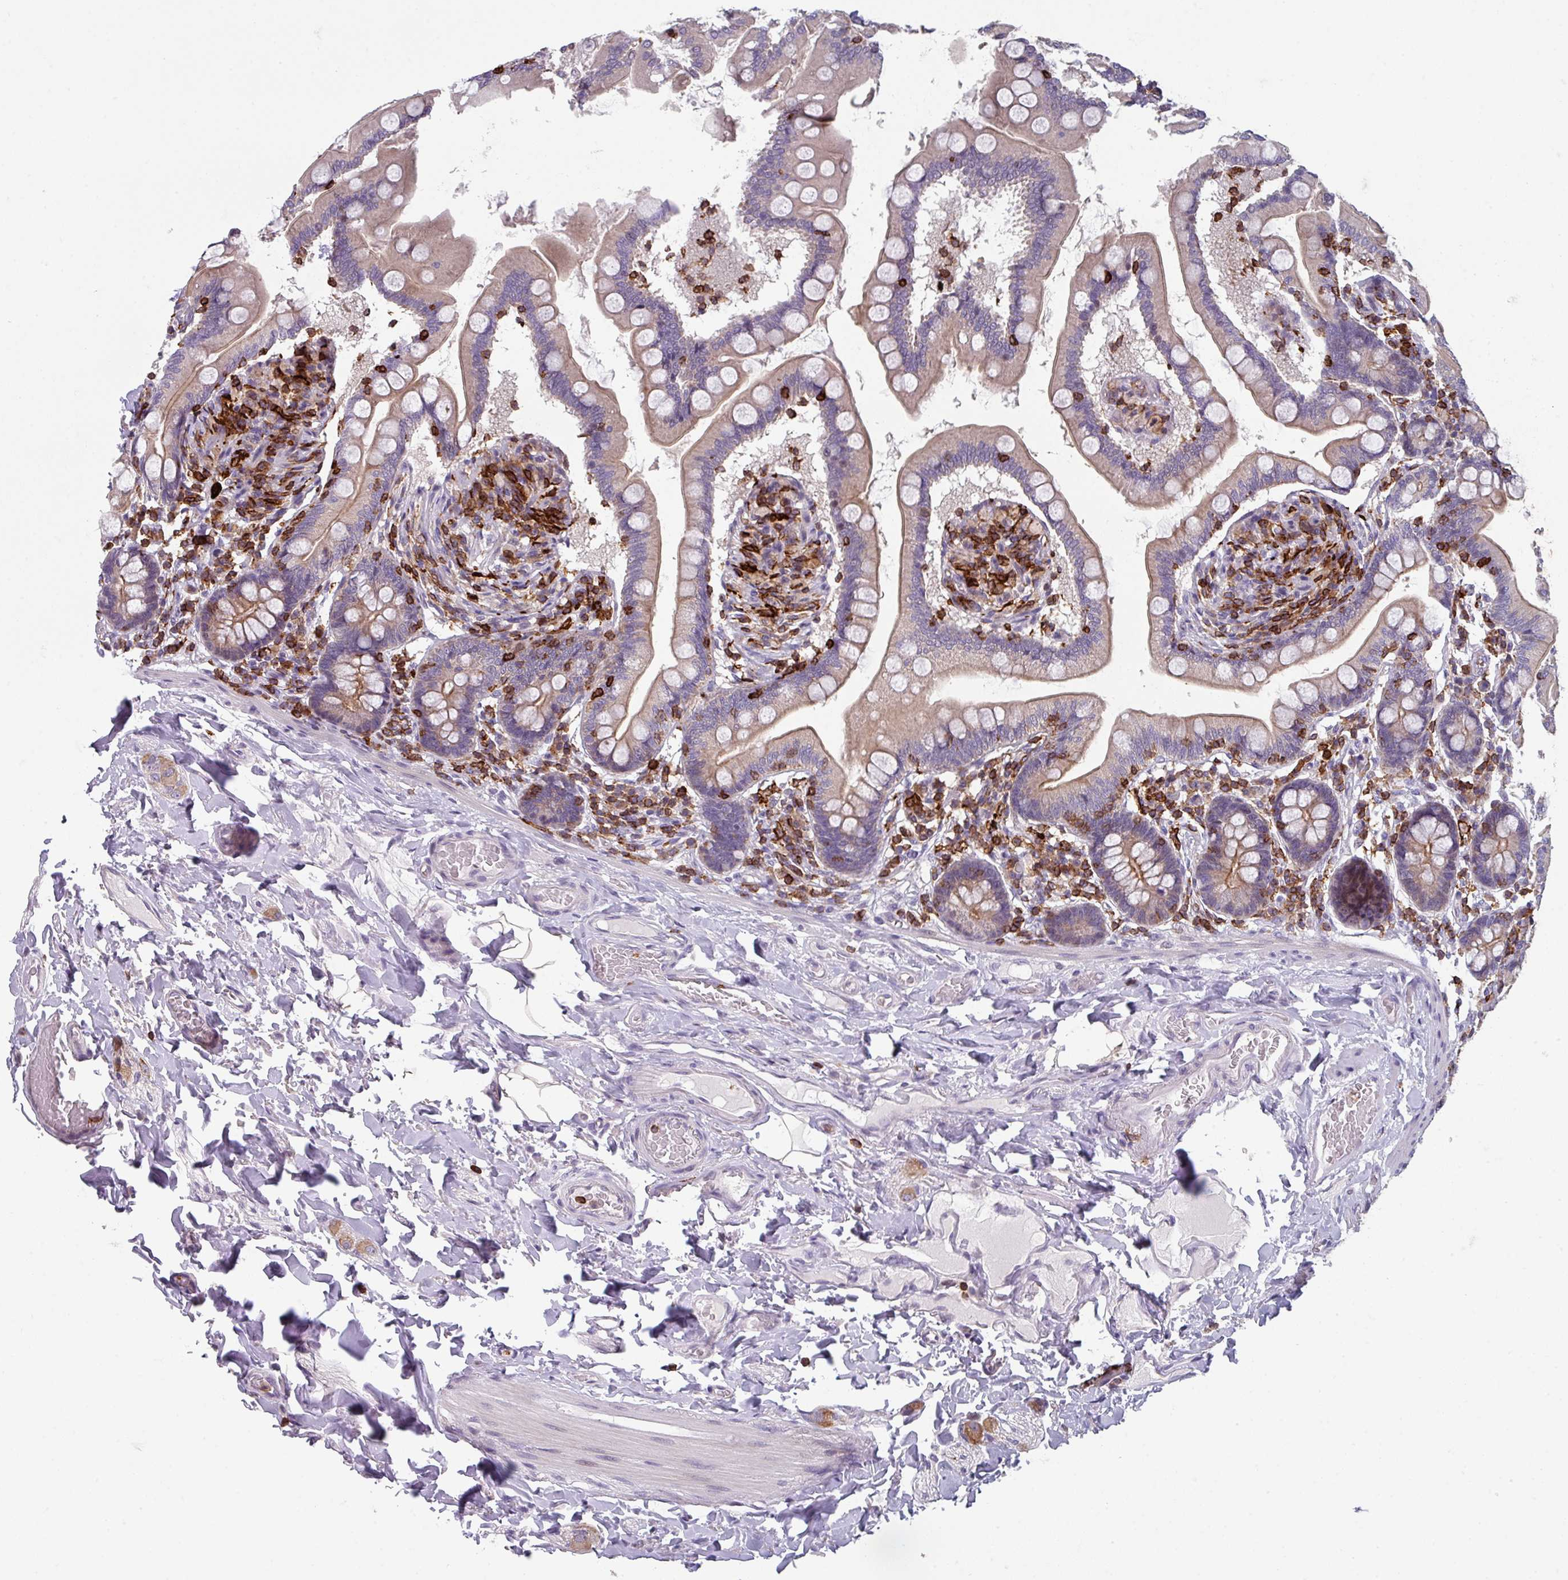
{"staining": {"intensity": "moderate", "quantity": ">75%", "location": "cytoplasmic/membranous"}, "tissue": "small intestine", "cell_type": "Glandular cells", "image_type": "normal", "snomed": [{"axis": "morphology", "description": "Normal tissue, NOS"}, {"axis": "topography", "description": "Small intestine"}], "caption": "Immunohistochemistry staining of unremarkable small intestine, which shows medium levels of moderate cytoplasmic/membranous positivity in approximately >75% of glandular cells indicating moderate cytoplasmic/membranous protein positivity. The staining was performed using DAB (3,3'-diaminobenzidine) (brown) for protein detection and nuclei were counterstained in hematoxylin (blue).", "gene": "NEDD9", "patient": {"sex": "female", "age": 64}}